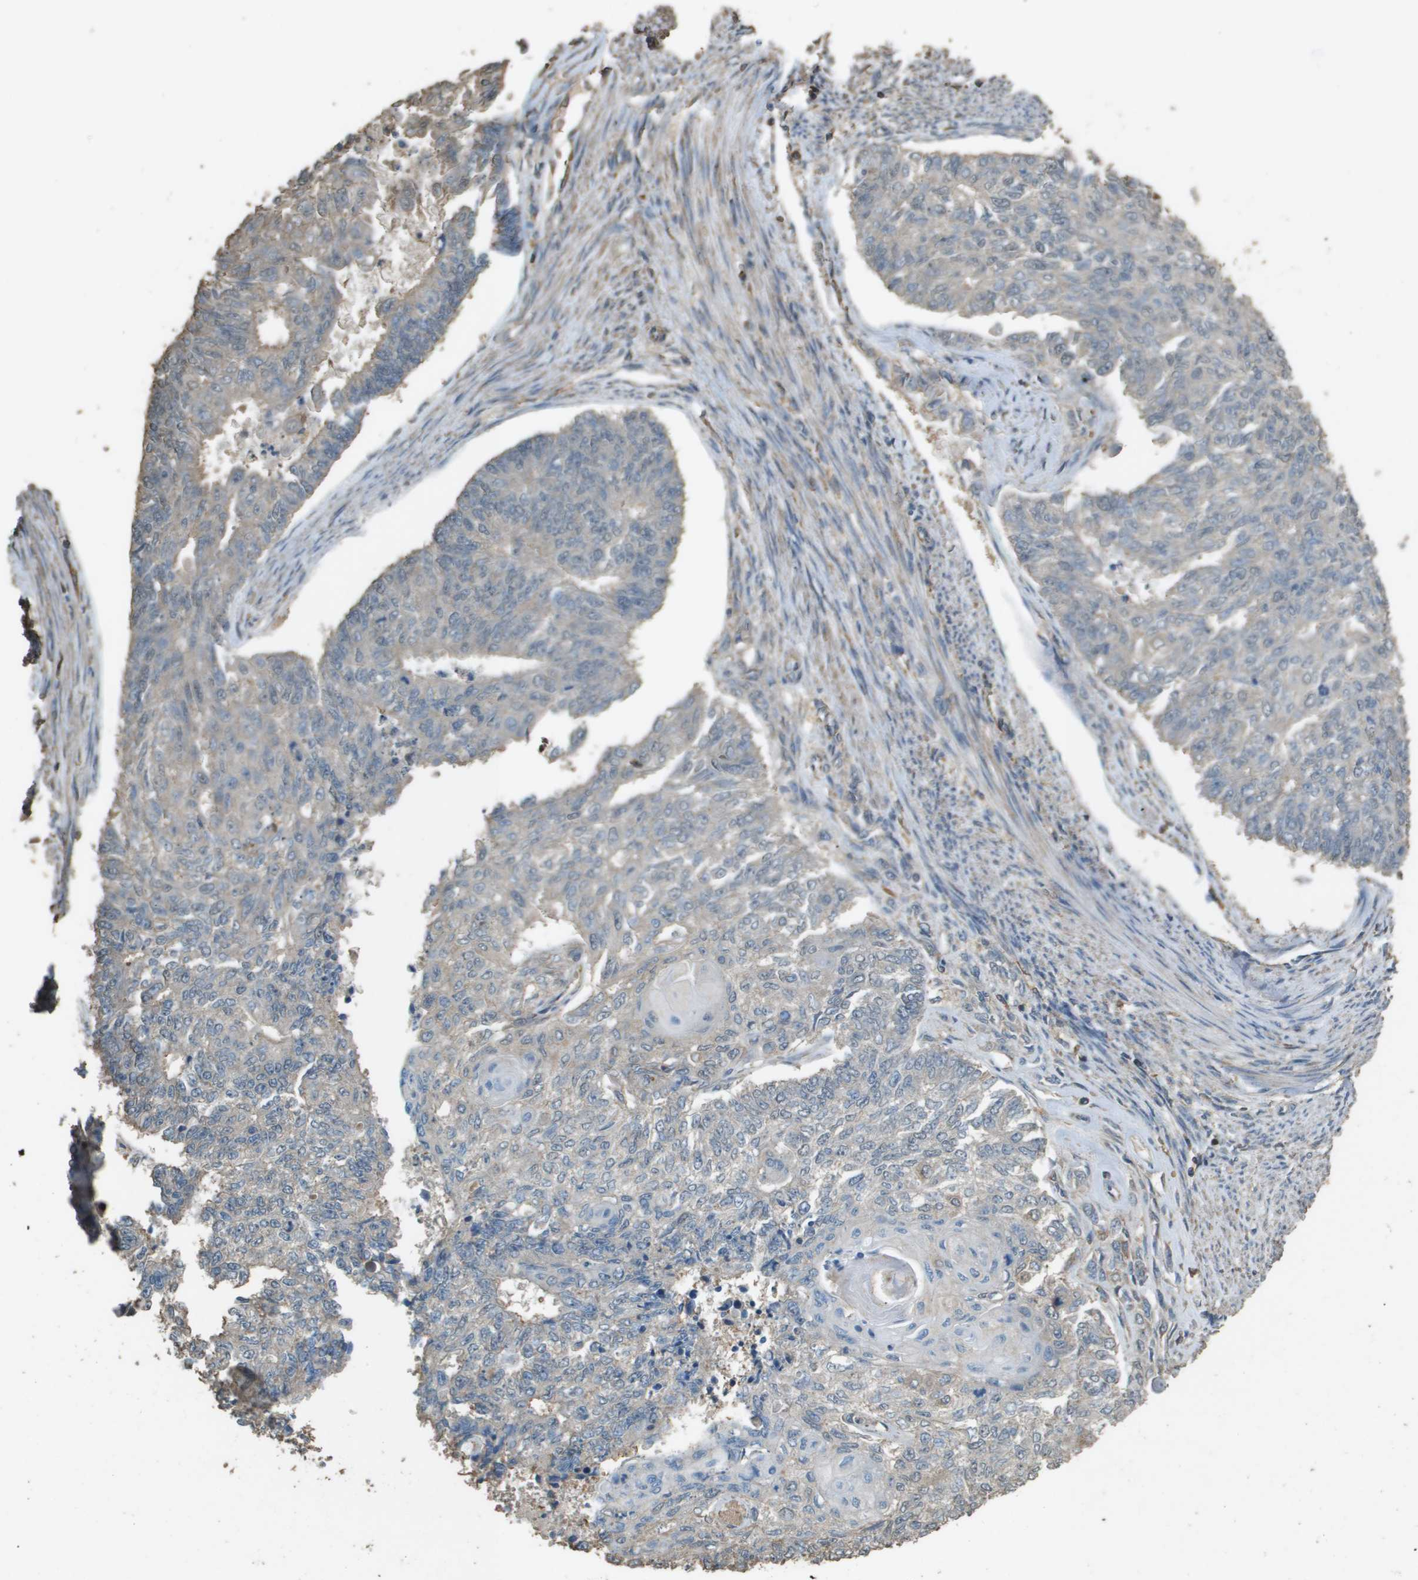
{"staining": {"intensity": "weak", "quantity": "<25%", "location": "cytoplasmic/membranous"}, "tissue": "endometrial cancer", "cell_type": "Tumor cells", "image_type": "cancer", "snomed": [{"axis": "morphology", "description": "Adenocarcinoma, NOS"}, {"axis": "topography", "description": "Endometrium"}], "caption": "Tumor cells are negative for brown protein staining in endometrial adenocarcinoma. (Brightfield microscopy of DAB (3,3'-diaminobenzidine) immunohistochemistry at high magnification).", "gene": "MS4A7", "patient": {"sex": "female", "age": 32}}